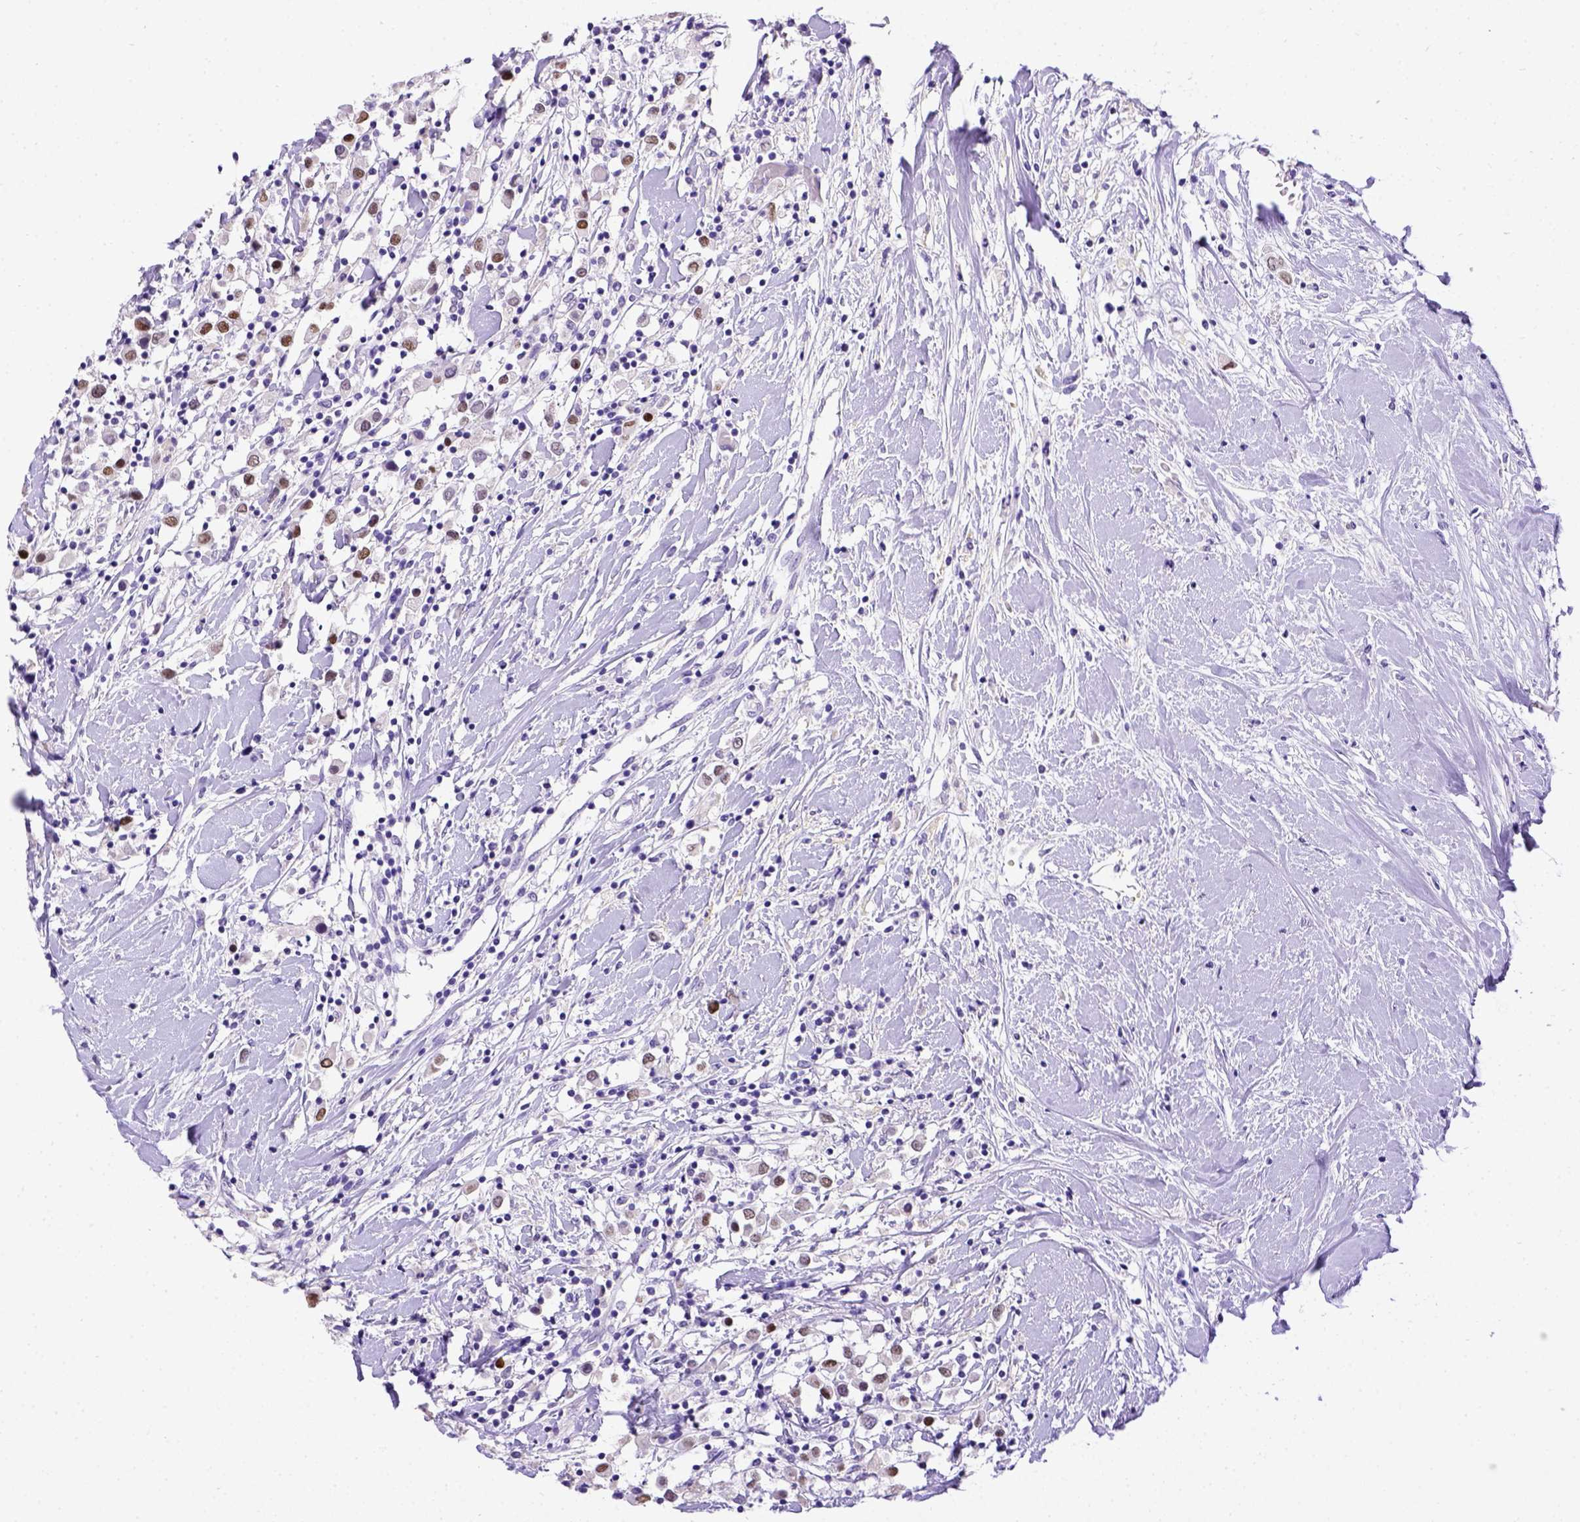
{"staining": {"intensity": "moderate", "quantity": "<25%", "location": "nuclear"}, "tissue": "breast cancer", "cell_type": "Tumor cells", "image_type": "cancer", "snomed": [{"axis": "morphology", "description": "Duct carcinoma"}, {"axis": "topography", "description": "Breast"}], "caption": "Protein analysis of breast infiltrating ductal carcinoma tissue shows moderate nuclear positivity in approximately <25% of tumor cells.", "gene": "ESR1", "patient": {"sex": "female", "age": 61}}